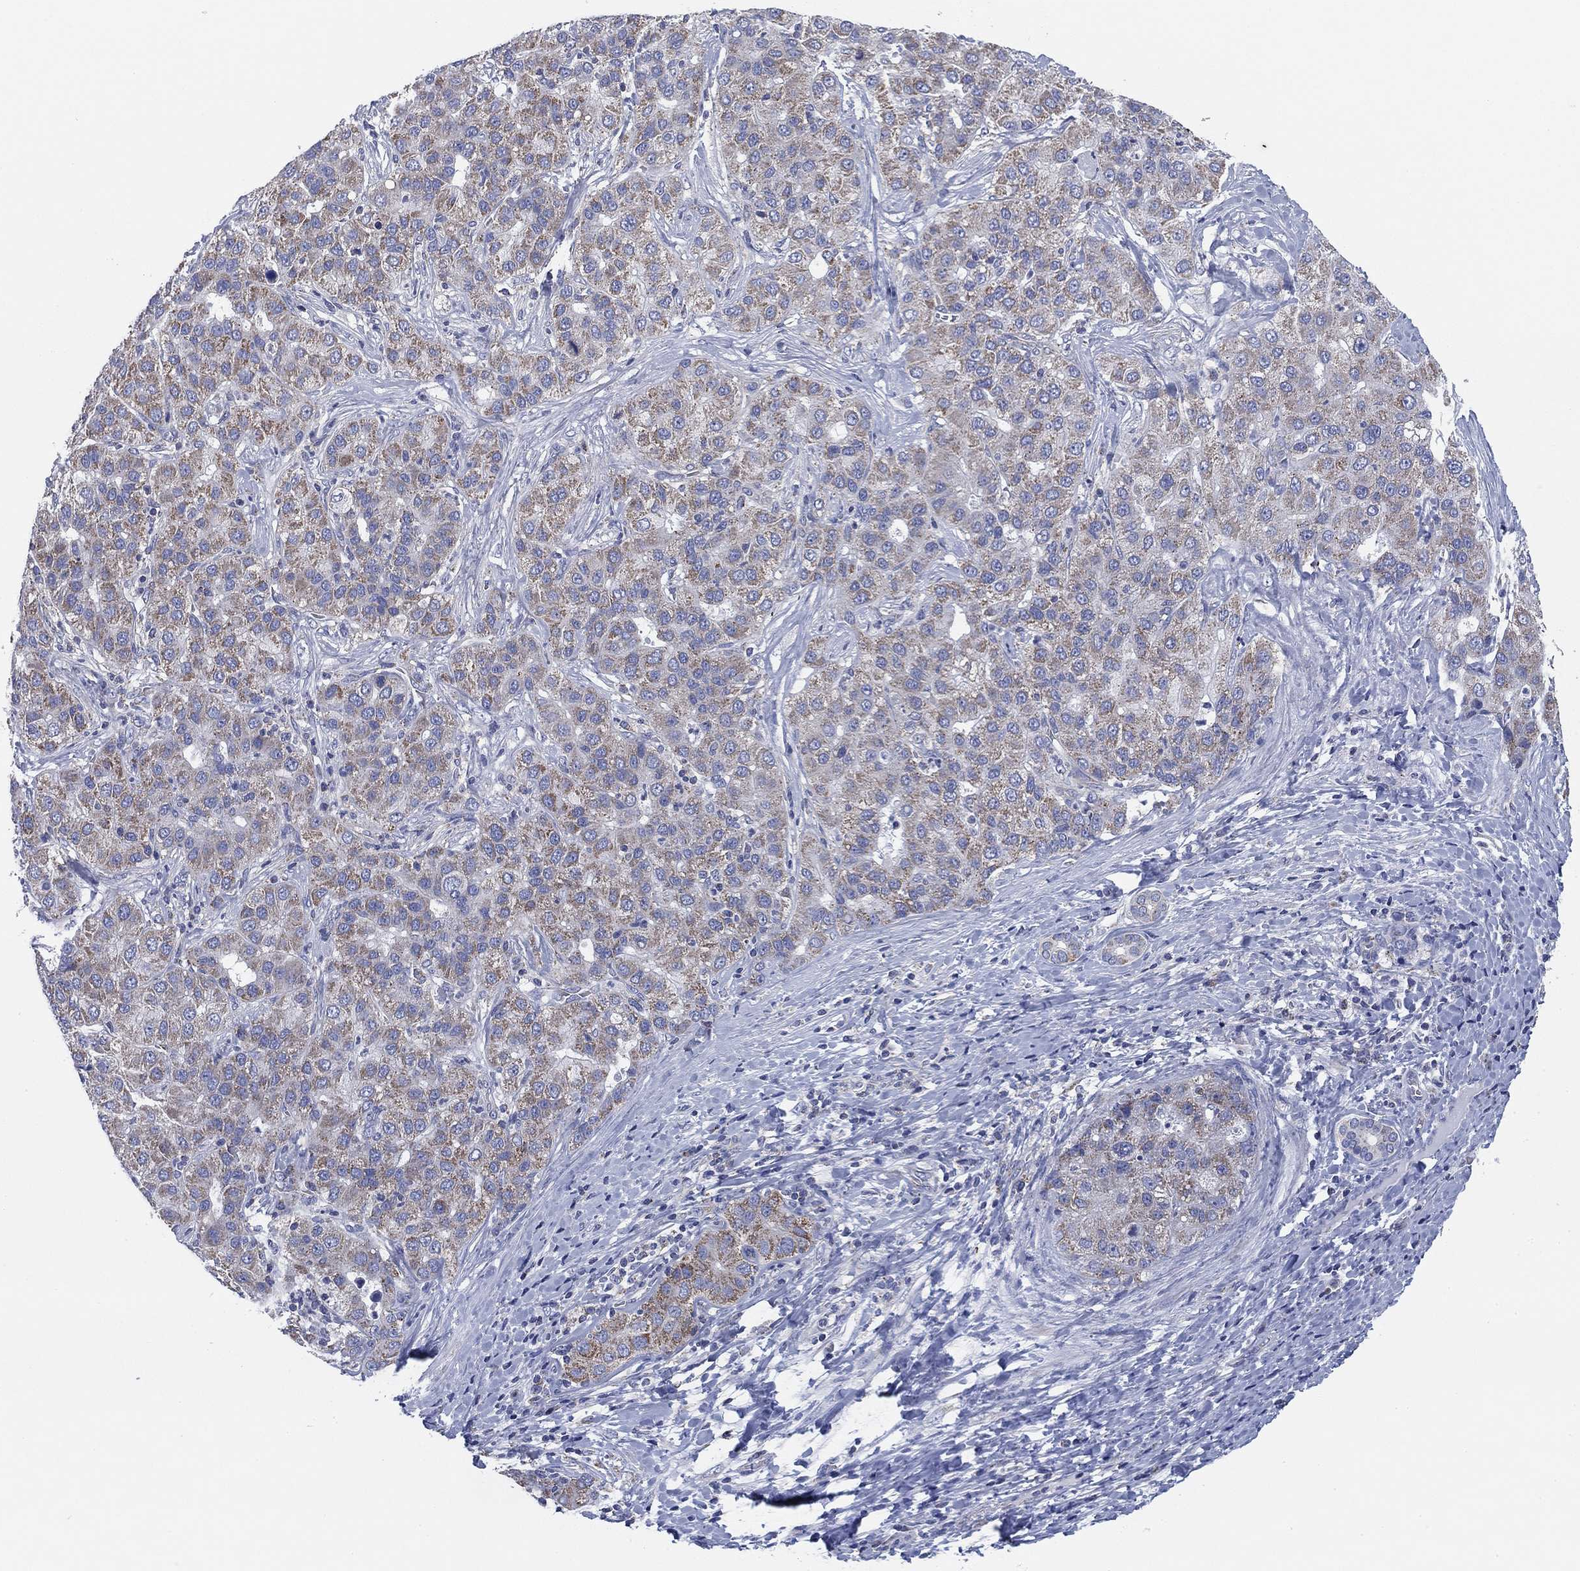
{"staining": {"intensity": "weak", "quantity": ">75%", "location": "cytoplasmic/membranous"}, "tissue": "liver cancer", "cell_type": "Tumor cells", "image_type": "cancer", "snomed": [{"axis": "morphology", "description": "Carcinoma, Hepatocellular, NOS"}, {"axis": "topography", "description": "Liver"}], "caption": "Hepatocellular carcinoma (liver) stained with a protein marker shows weak staining in tumor cells.", "gene": "NACAD", "patient": {"sex": "male", "age": 65}}